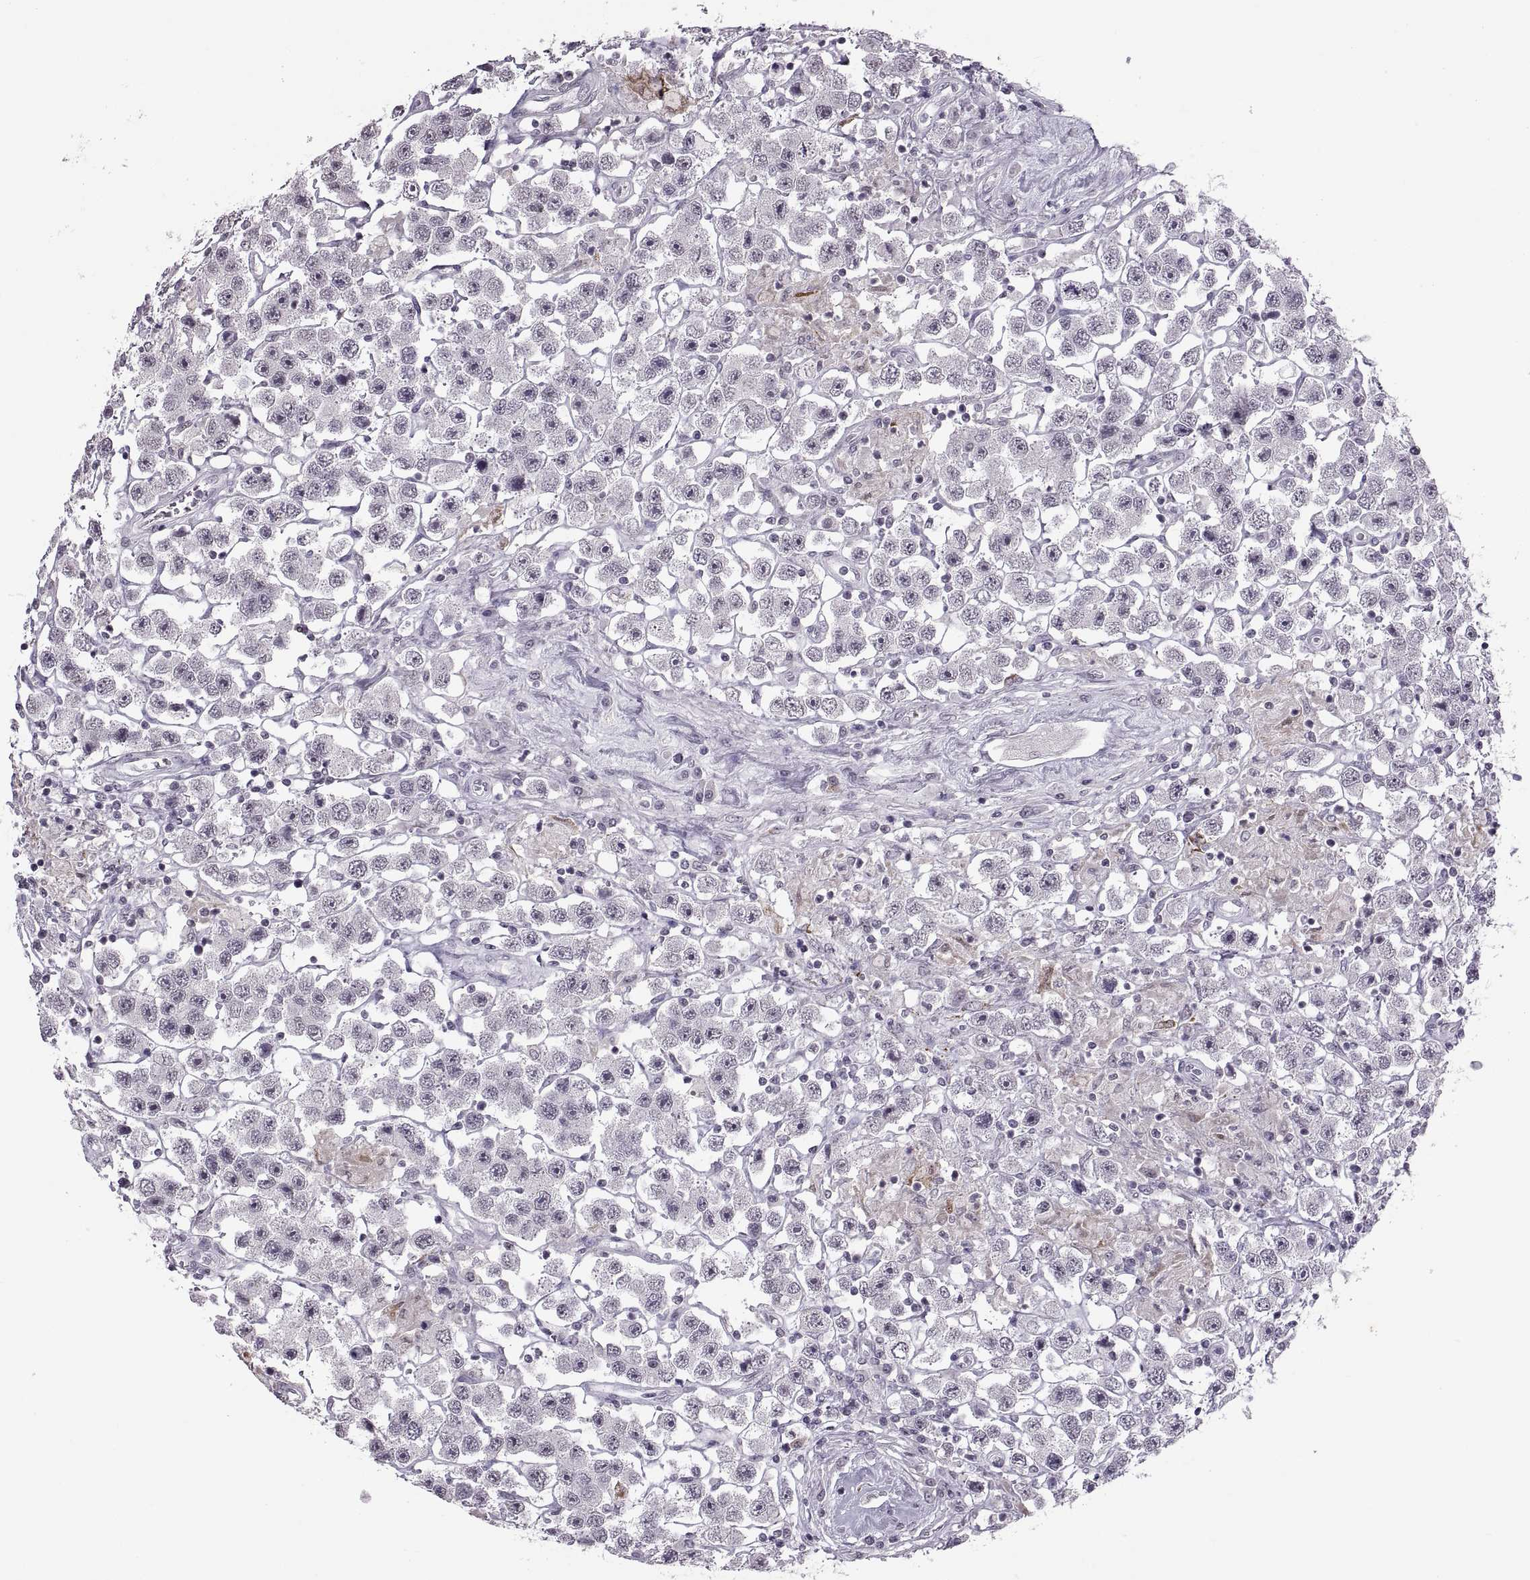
{"staining": {"intensity": "negative", "quantity": "none", "location": "none"}, "tissue": "testis cancer", "cell_type": "Tumor cells", "image_type": "cancer", "snomed": [{"axis": "morphology", "description": "Seminoma, NOS"}, {"axis": "topography", "description": "Testis"}], "caption": "Tumor cells are negative for brown protein staining in seminoma (testis).", "gene": "OTP", "patient": {"sex": "male", "age": 45}}